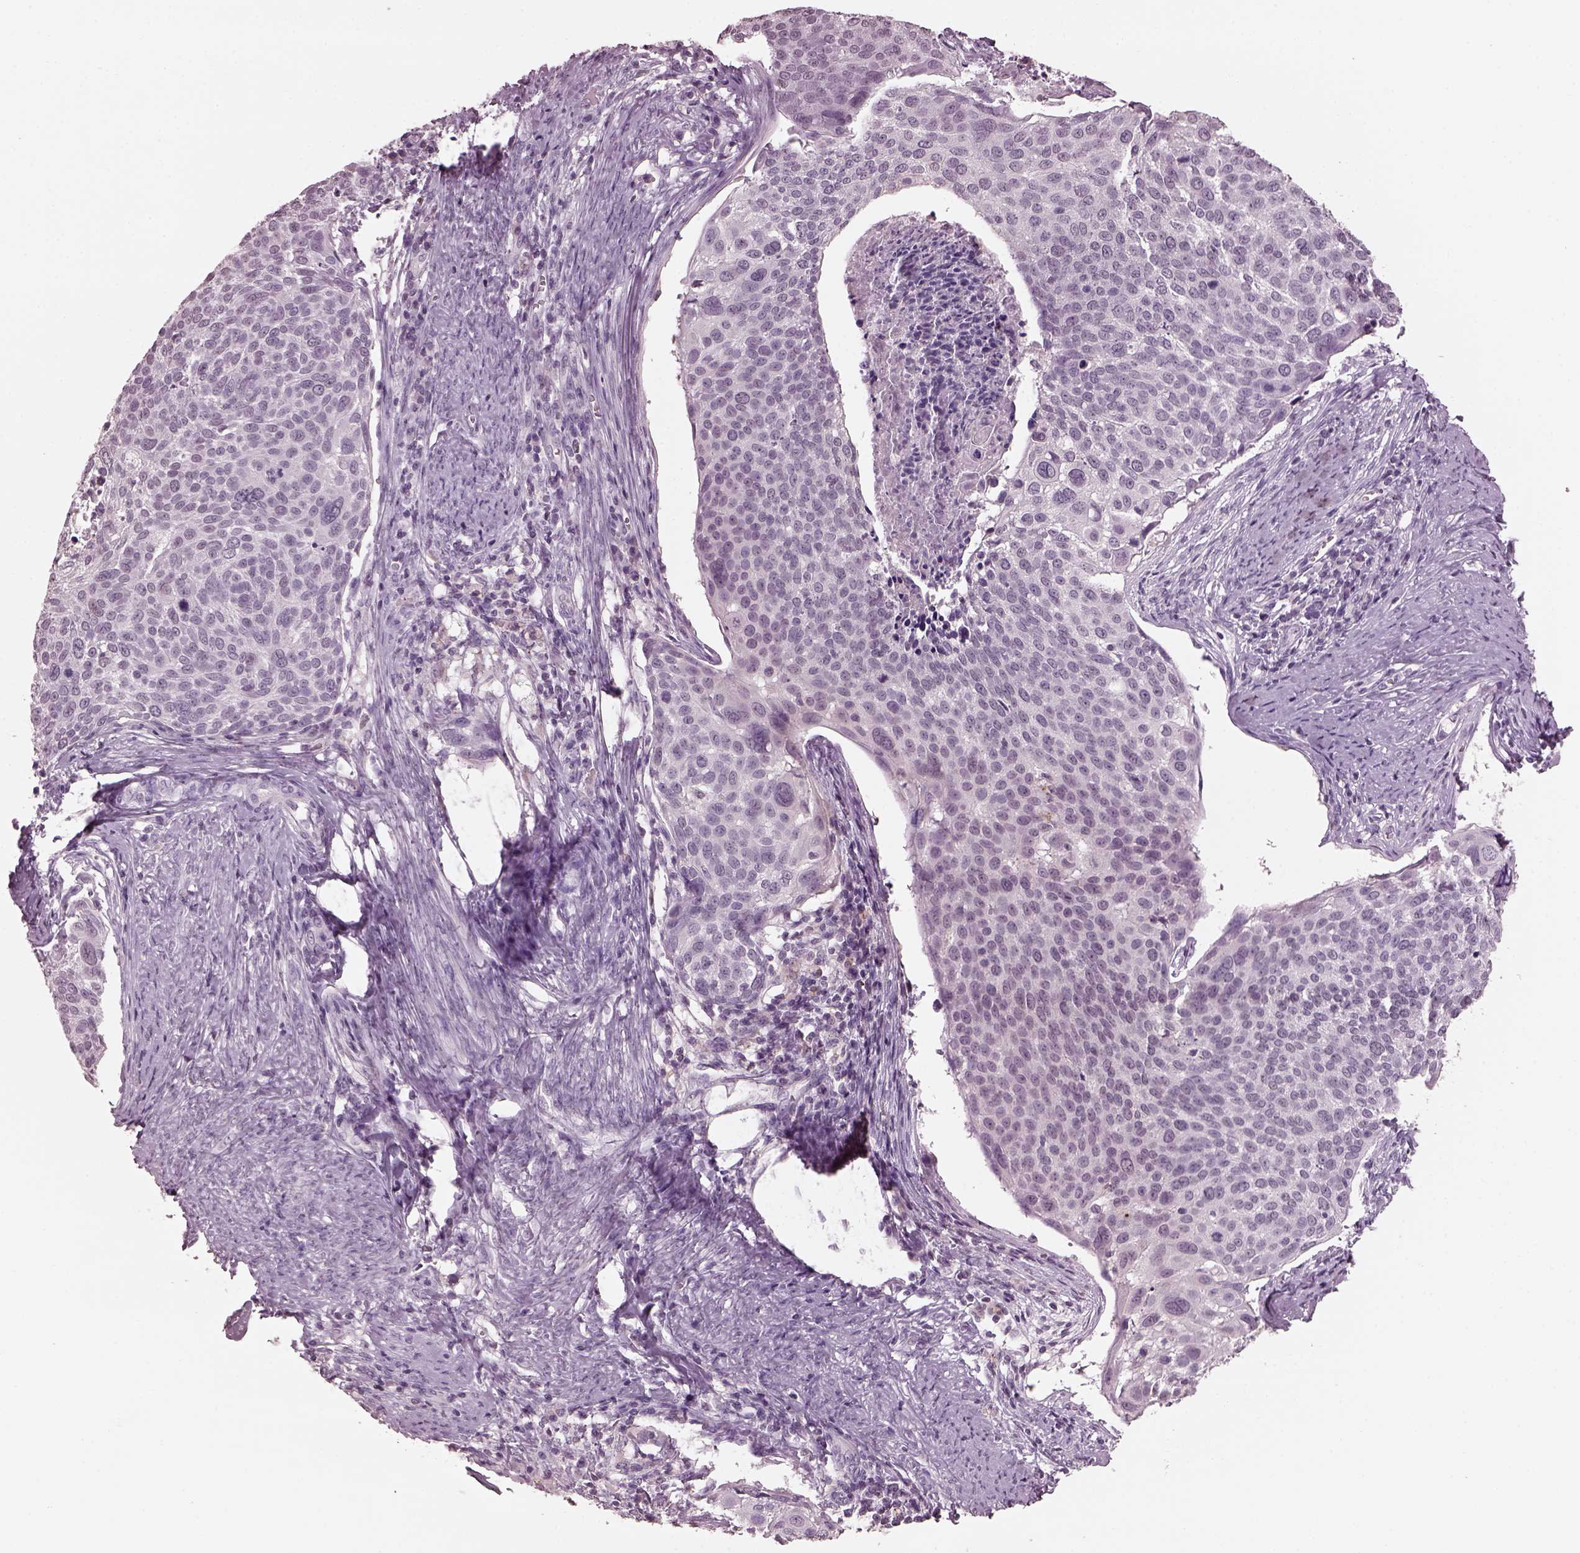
{"staining": {"intensity": "negative", "quantity": "none", "location": "none"}, "tissue": "cervical cancer", "cell_type": "Tumor cells", "image_type": "cancer", "snomed": [{"axis": "morphology", "description": "Squamous cell carcinoma, NOS"}, {"axis": "topography", "description": "Cervix"}], "caption": "Image shows no significant protein expression in tumor cells of cervical cancer. (Brightfield microscopy of DAB IHC at high magnification).", "gene": "TSKS", "patient": {"sex": "female", "age": 39}}